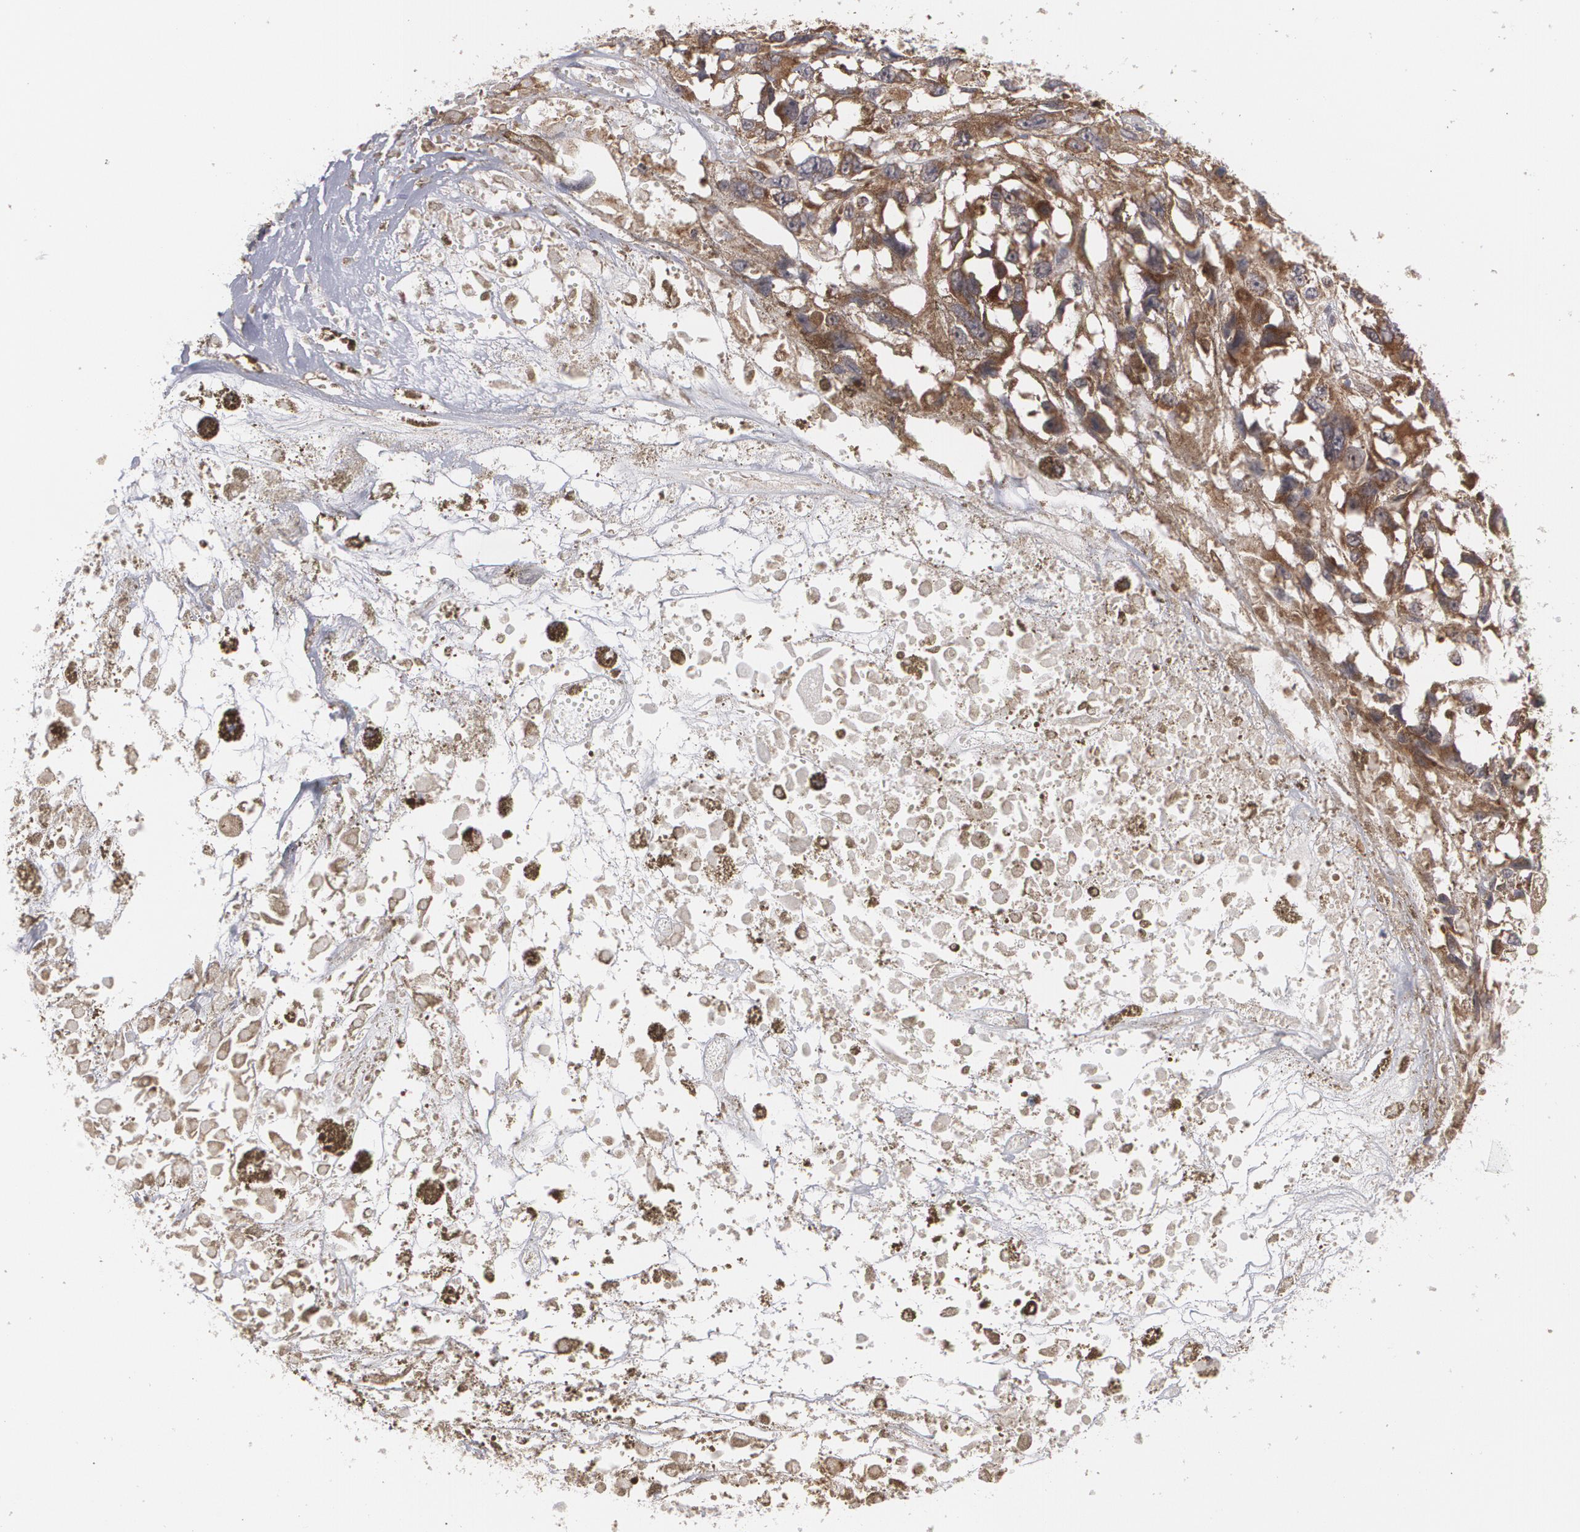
{"staining": {"intensity": "moderate", "quantity": ">75%", "location": "cytoplasmic/membranous"}, "tissue": "melanoma", "cell_type": "Tumor cells", "image_type": "cancer", "snomed": [{"axis": "morphology", "description": "Malignant melanoma, Metastatic site"}, {"axis": "topography", "description": "Lymph node"}], "caption": "A photomicrograph showing moderate cytoplasmic/membranous positivity in approximately >75% of tumor cells in melanoma, as visualized by brown immunohistochemical staining.", "gene": "BMP6", "patient": {"sex": "male", "age": 59}}